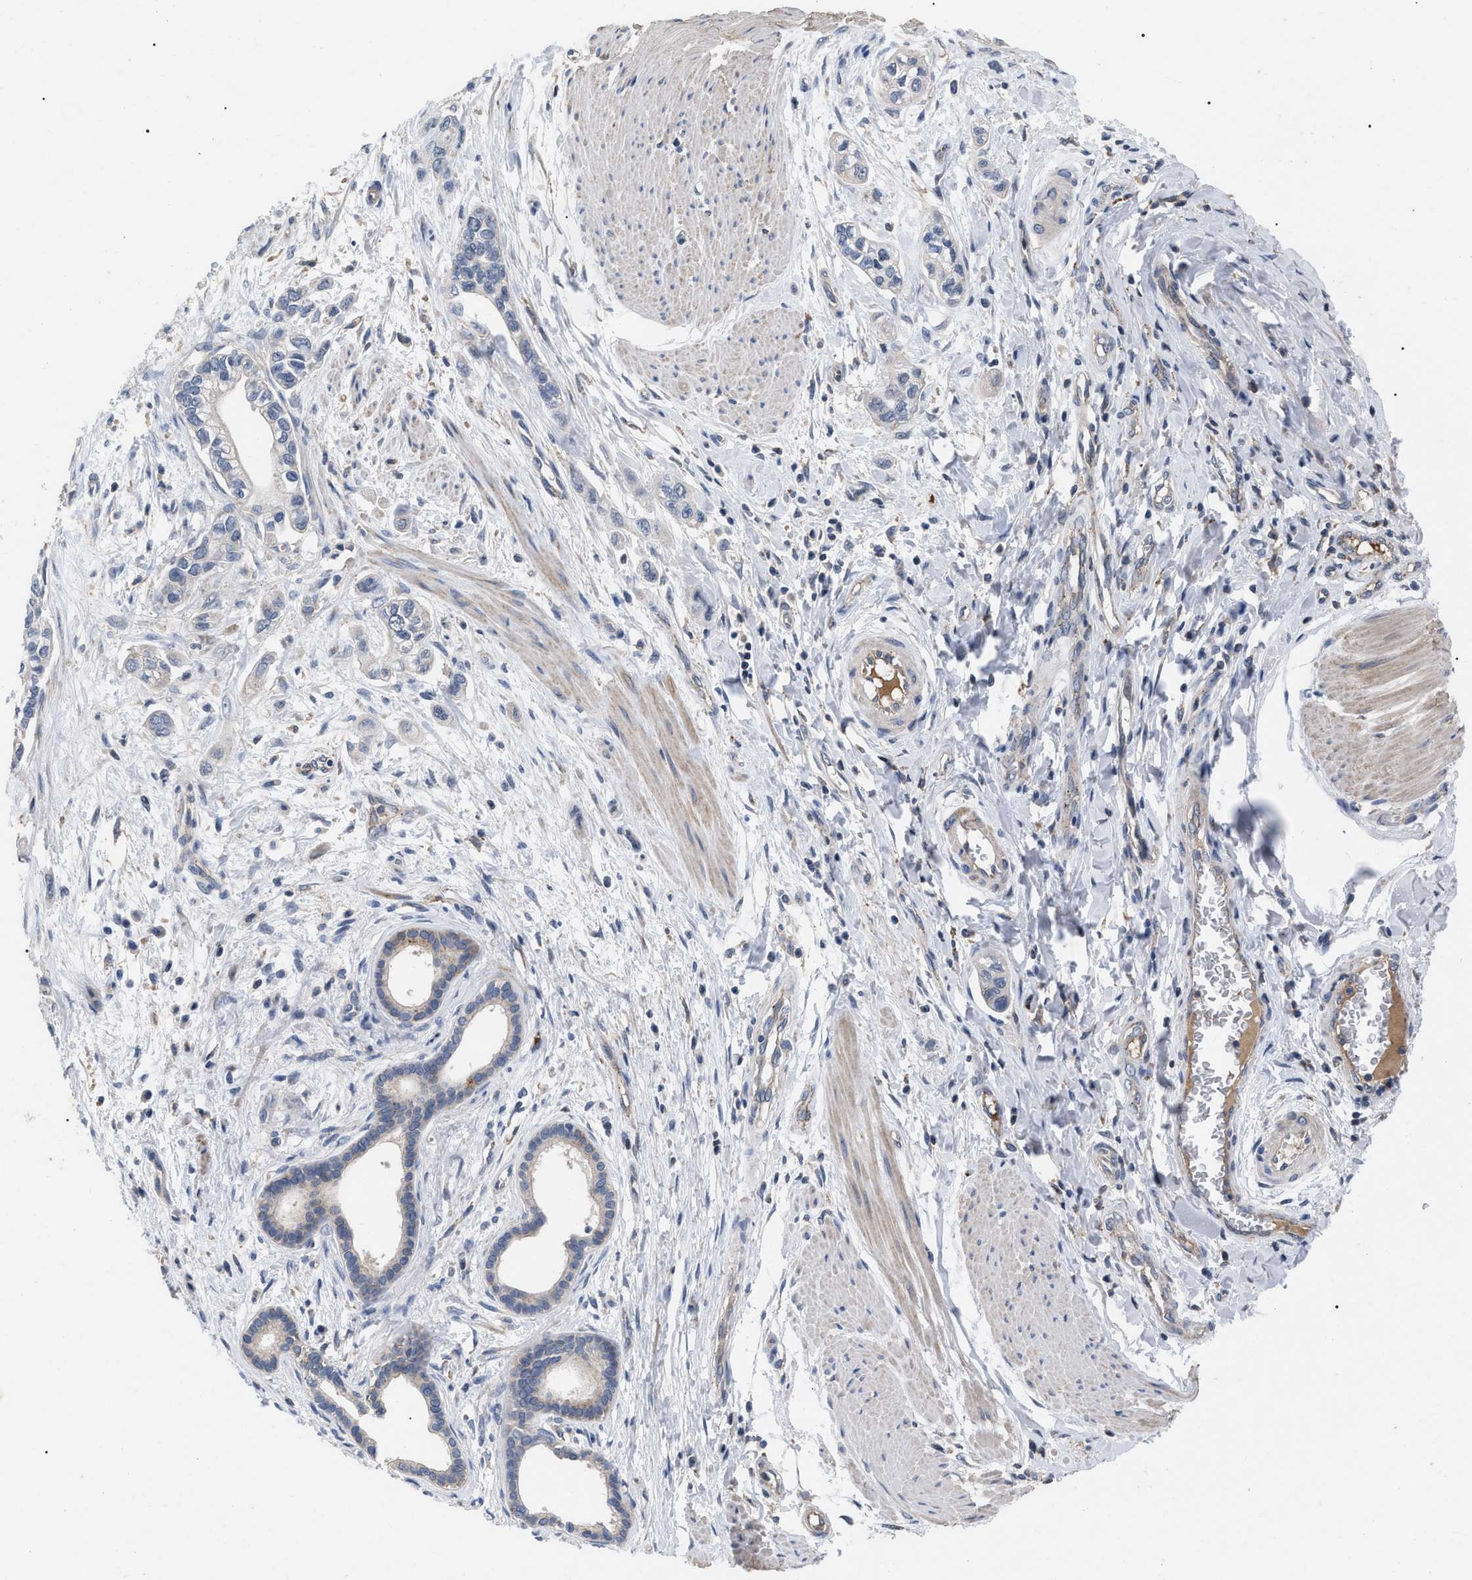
{"staining": {"intensity": "negative", "quantity": "none", "location": "none"}, "tissue": "pancreatic cancer", "cell_type": "Tumor cells", "image_type": "cancer", "snomed": [{"axis": "morphology", "description": "Adenocarcinoma, NOS"}, {"axis": "topography", "description": "Pancreas"}], "caption": "This is an immunohistochemistry photomicrograph of human pancreatic adenocarcinoma. There is no positivity in tumor cells.", "gene": "FAM171A2", "patient": {"sex": "male", "age": 74}}